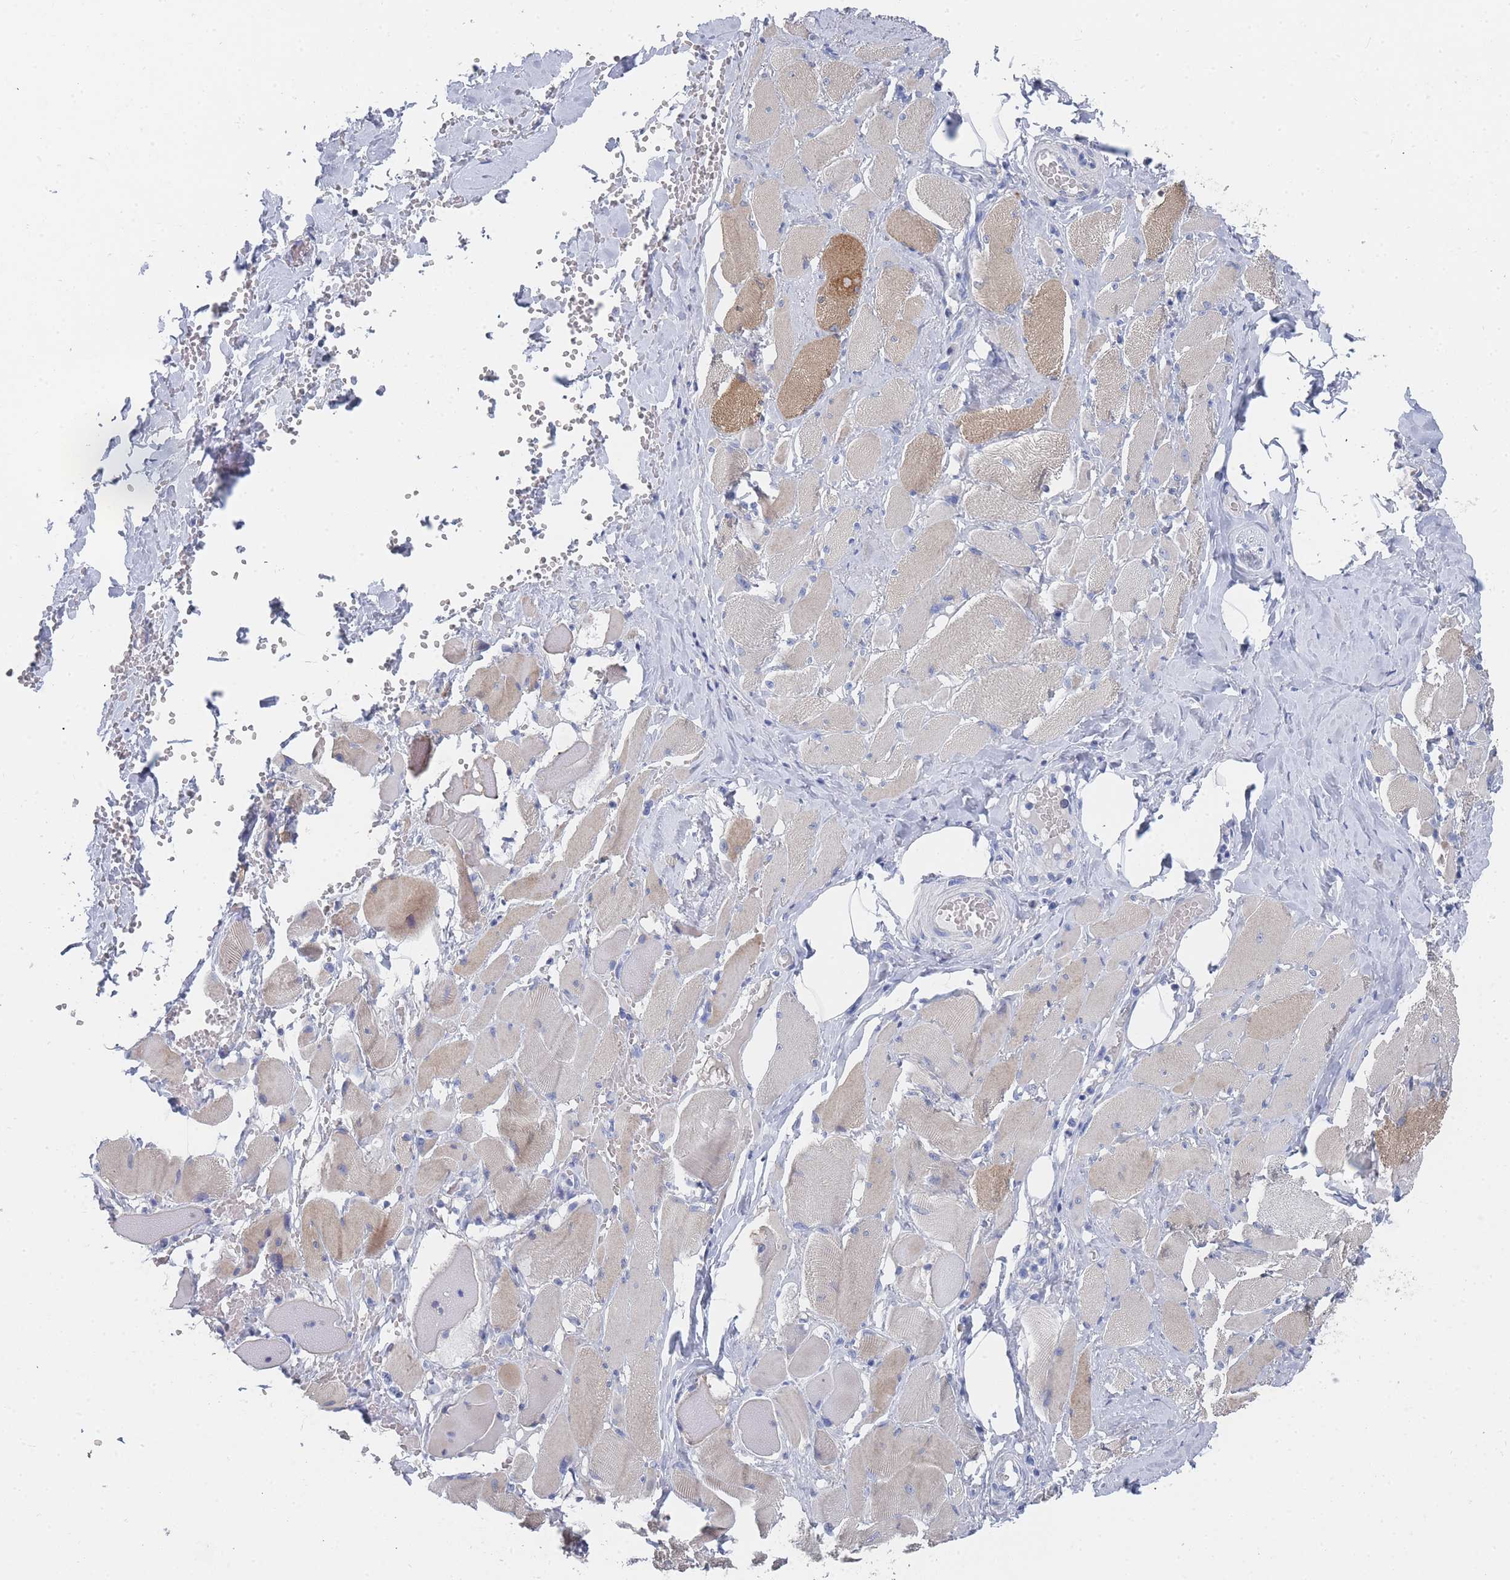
{"staining": {"intensity": "moderate", "quantity": "25%-75%", "location": "cytoplasmic/membranous"}, "tissue": "skeletal muscle", "cell_type": "Myocytes", "image_type": "normal", "snomed": [{"axis": "morphology", "description": "Normal tissue, NOS"}, {"axis": "morphology", "description": "Basal cell carcinoma"}, {"axis": "topography", "description": "Skeletal muscle"}], "caption": "Human skeletal muscle stained with a brown dye reveals moderate cytoplasmic/membranous positive positivity in approximately 25%-75% of myocytes.", "gene": "ACAD11", "patient": {"sex": "female", "age": 64}}